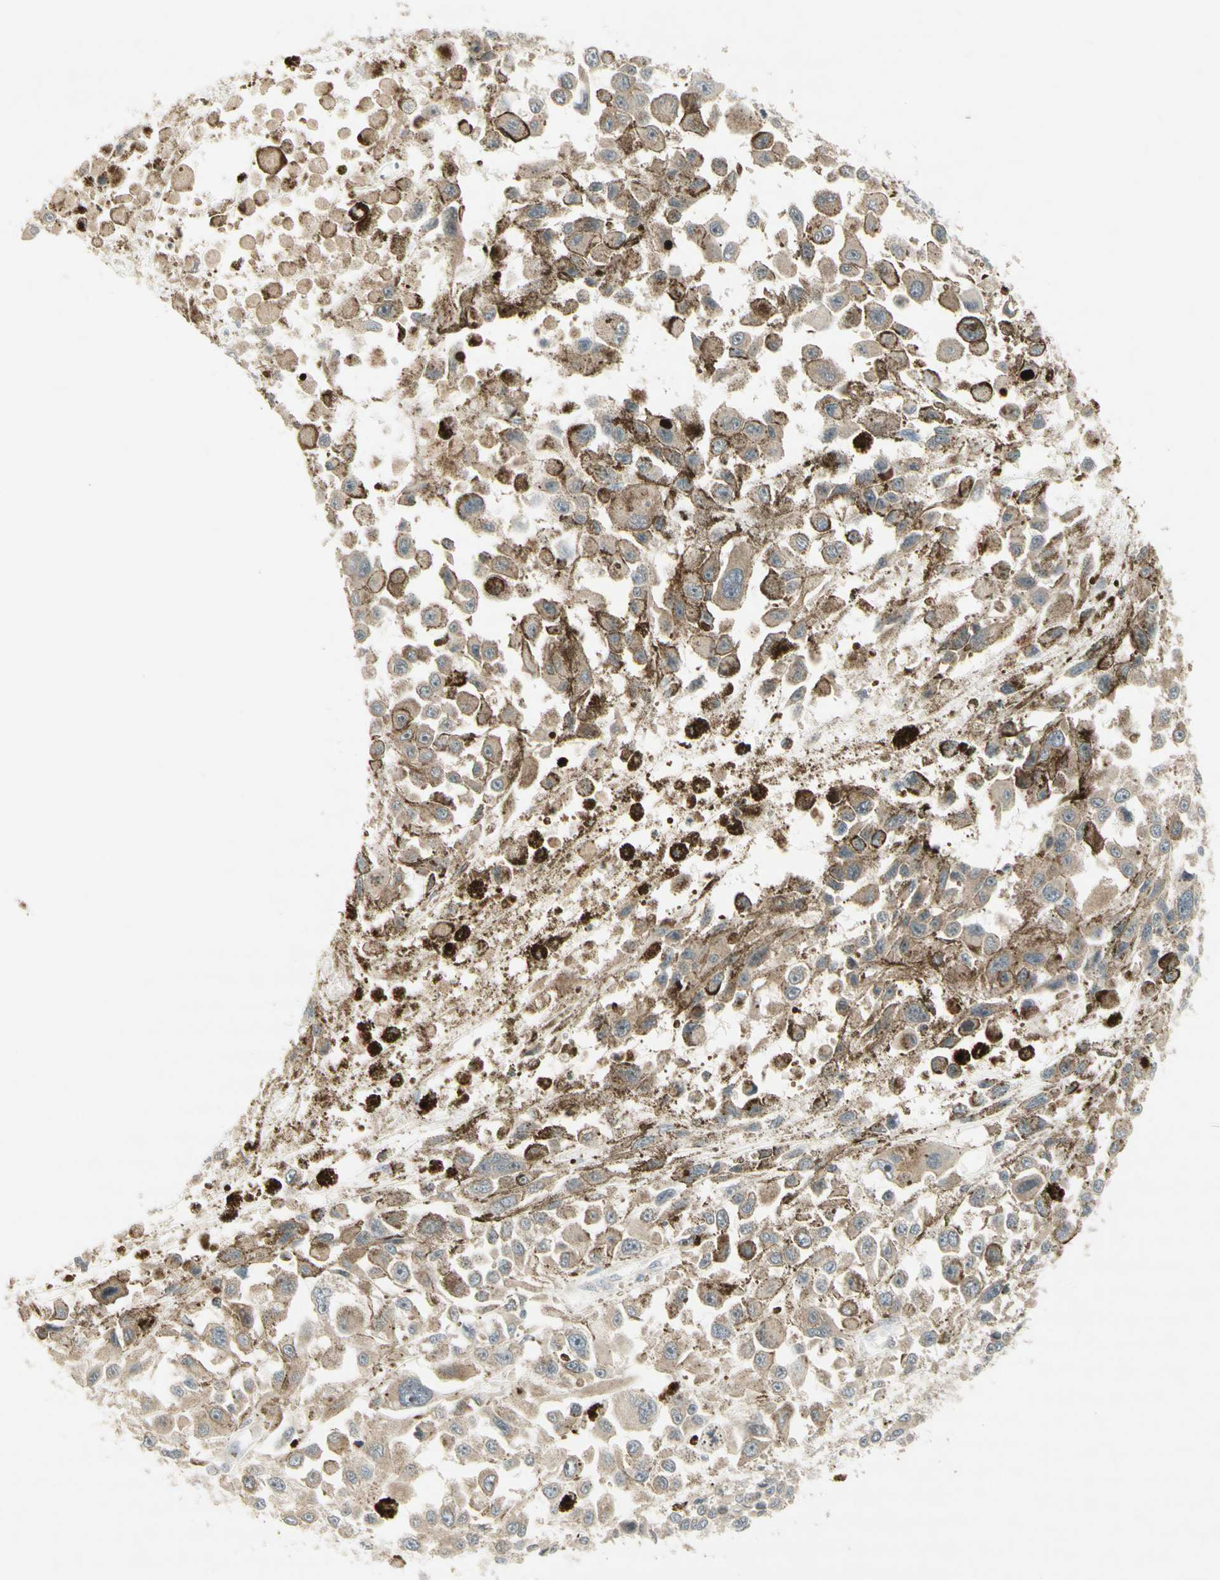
{"staining": {"intensity": "moderate", "quantity": "25%-75%", "location": "cytoplasmic/membranous"}, "tissue": "melanoma", "cell_type": "Tumor cells", "image_type": "cancer", "snomed": [{"axis": "morphology", "description": "Malignant melanoma, Metastatic site"}, {"axis": "topography", "description": "Lymph node"}], "caption": "The photomicrograph exhibits staining of melanoma, revealing moderate cytoplasmic/membranous protein positivity (brown color) within tumor cells. (Stains: DAB (3,3'-diaminobenzidine) in brown, nuclei in blue, Microscopy: brightfield microscopy at high magnification).", "gene": "ETF1", "patient": {"sex": "male", "age": 59}}